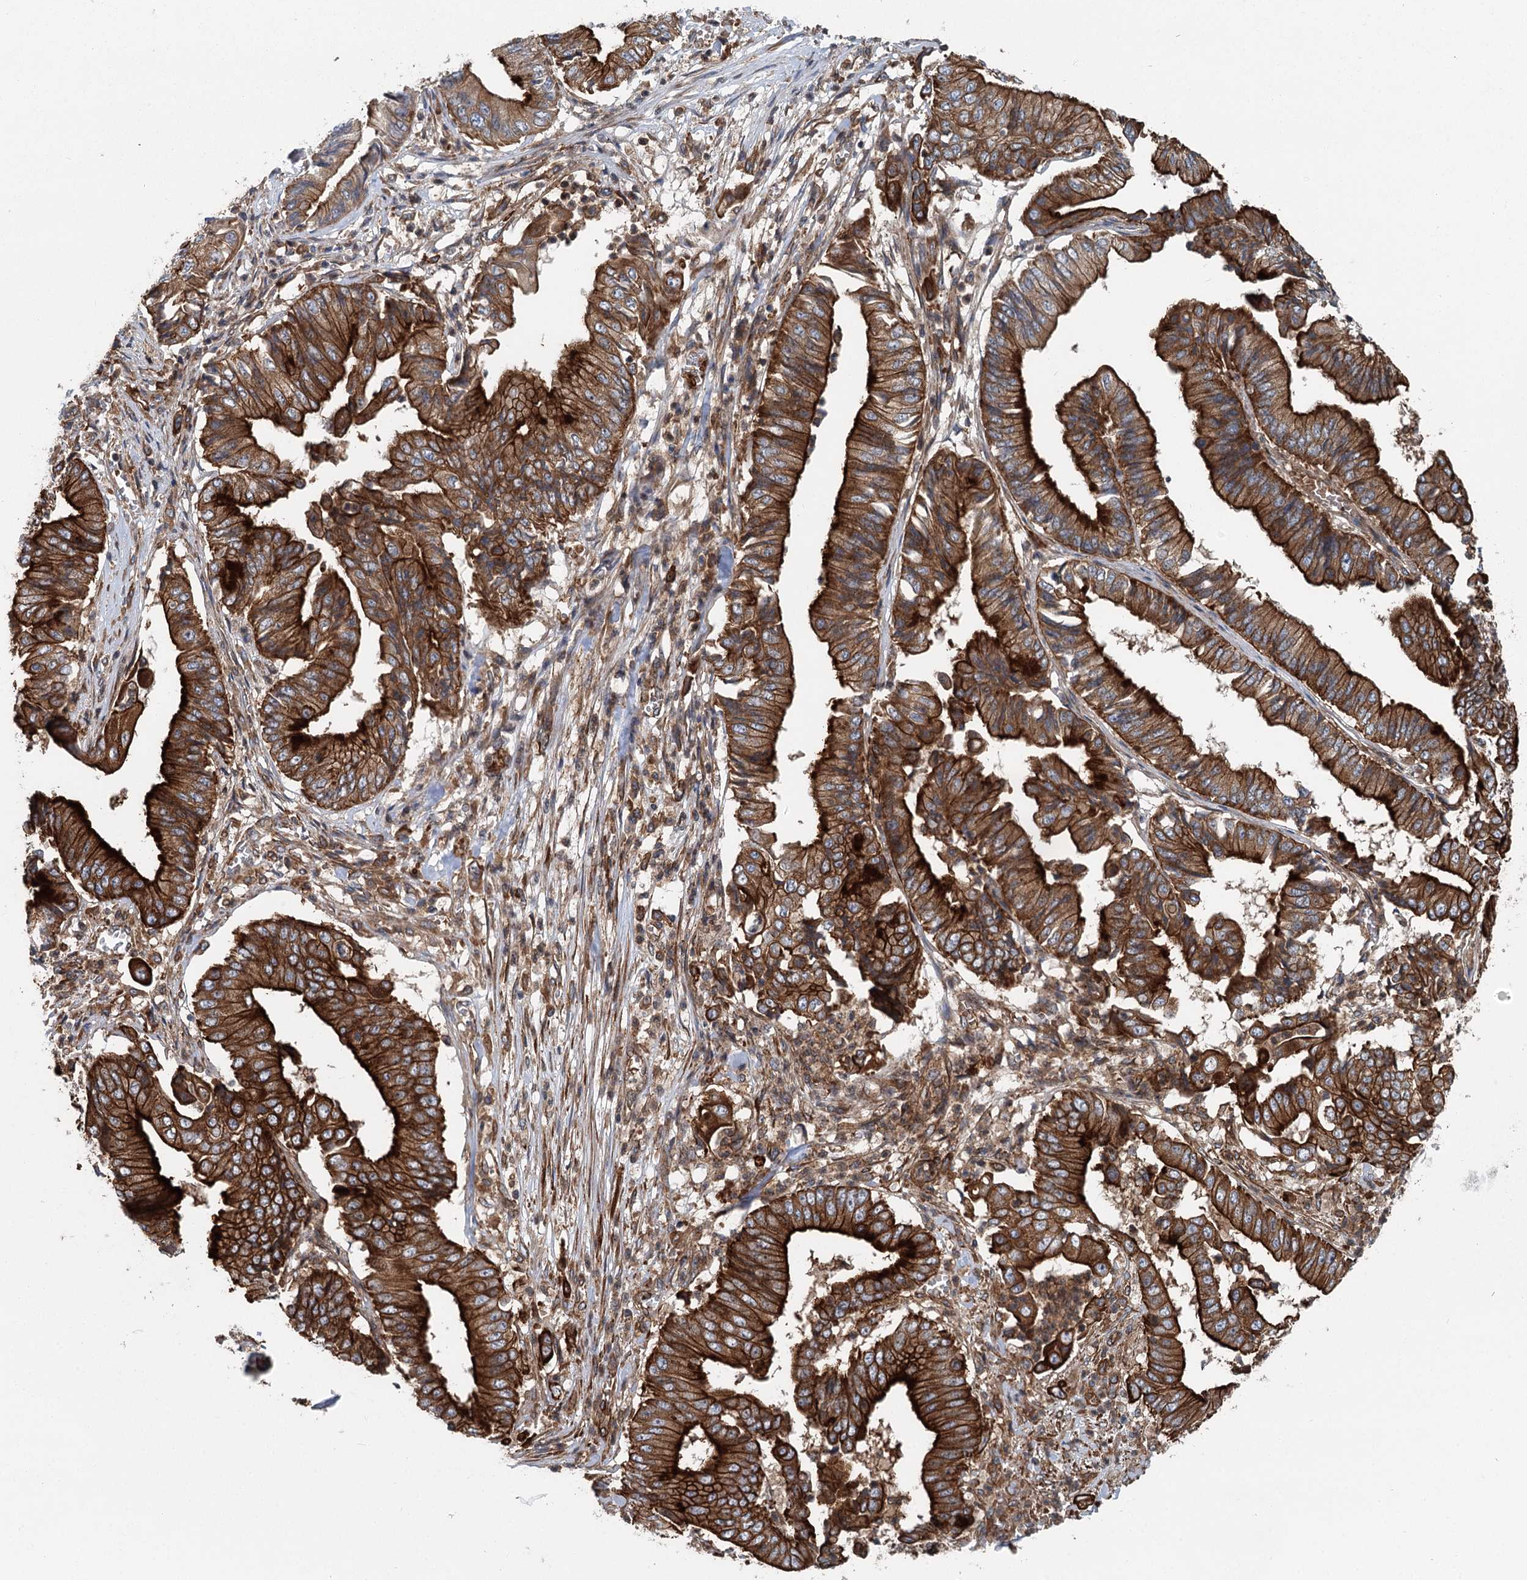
{"staining": {"intensity": "strong", "quantity": ">75%", "location": "cytoplasmic/membranous"}, "tissue": "pancreatic cancer", "cell_type": "Tumor cells", "image_type": "cancer", "snomed": [{"axis": "morphology", "description": "Adenocarcinoma, NOS"}, {"axis": "topography", "description": "Pancreas"}], "caption": "Tumor cells reveal high levels of strong cytoplasmic/membranous expression in about >75% of cells in pancreatic cancer (adenocarcinoma).", "gene": "IQSEC1", "patient": {"sex": "female", "age": 77}}